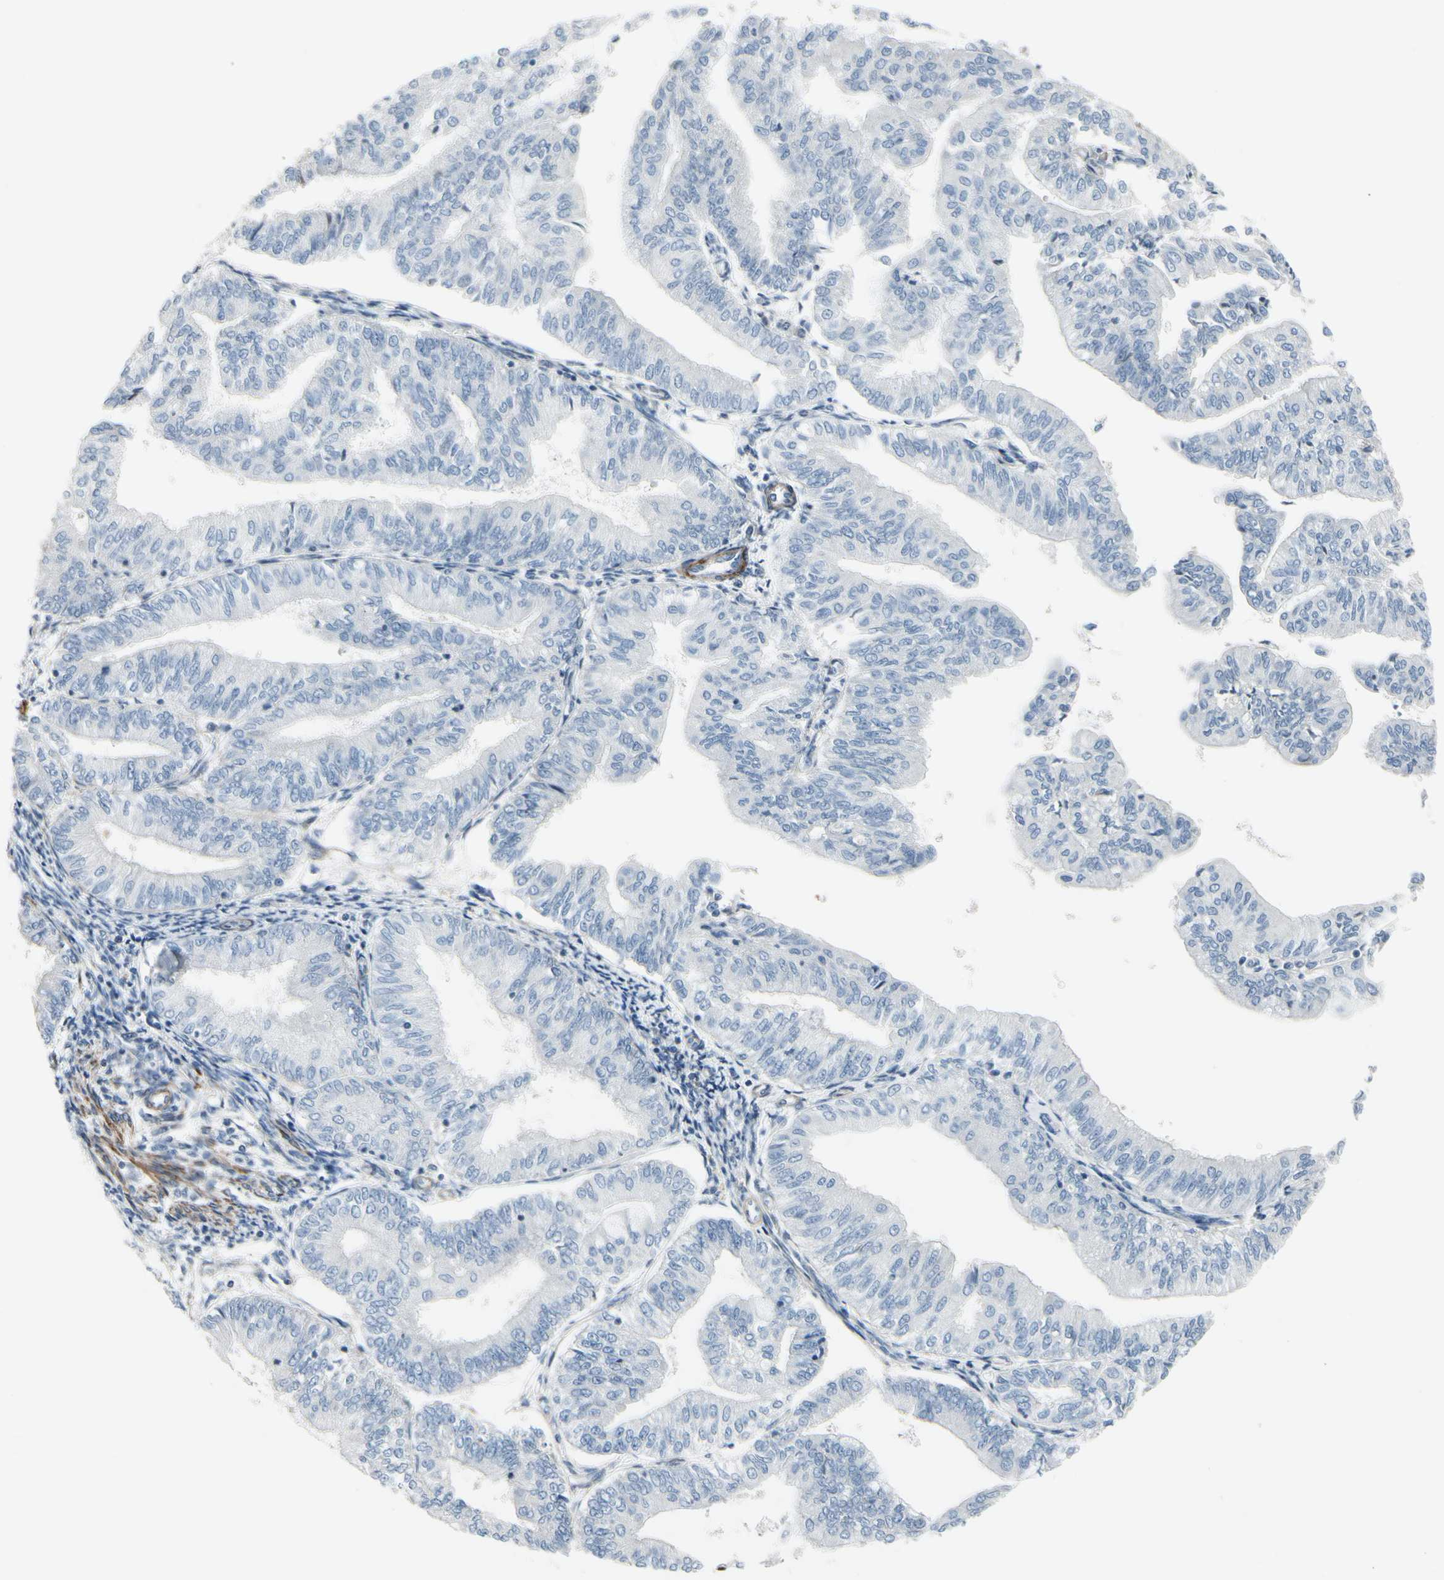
{"staining": {"intensity": "weak", "quantity": "<25%", "location": "cytoplasmic/membranous"}, "tissue": "endometrial cancer", "cell_type": "Tumor cells", "image_type": "cancer", "snomed": [{"axis": "morphology", "description": "Adenocarcinoma, NOS"}, {"axis": "topography", "description": "Endometrium"}], "caption": "Immunohistochemistry (IHC) of endometrial cancer reveals no positivity in tumor cells.", "gene": "TPM1", "patient": {"sex": "female", "age": 59}}